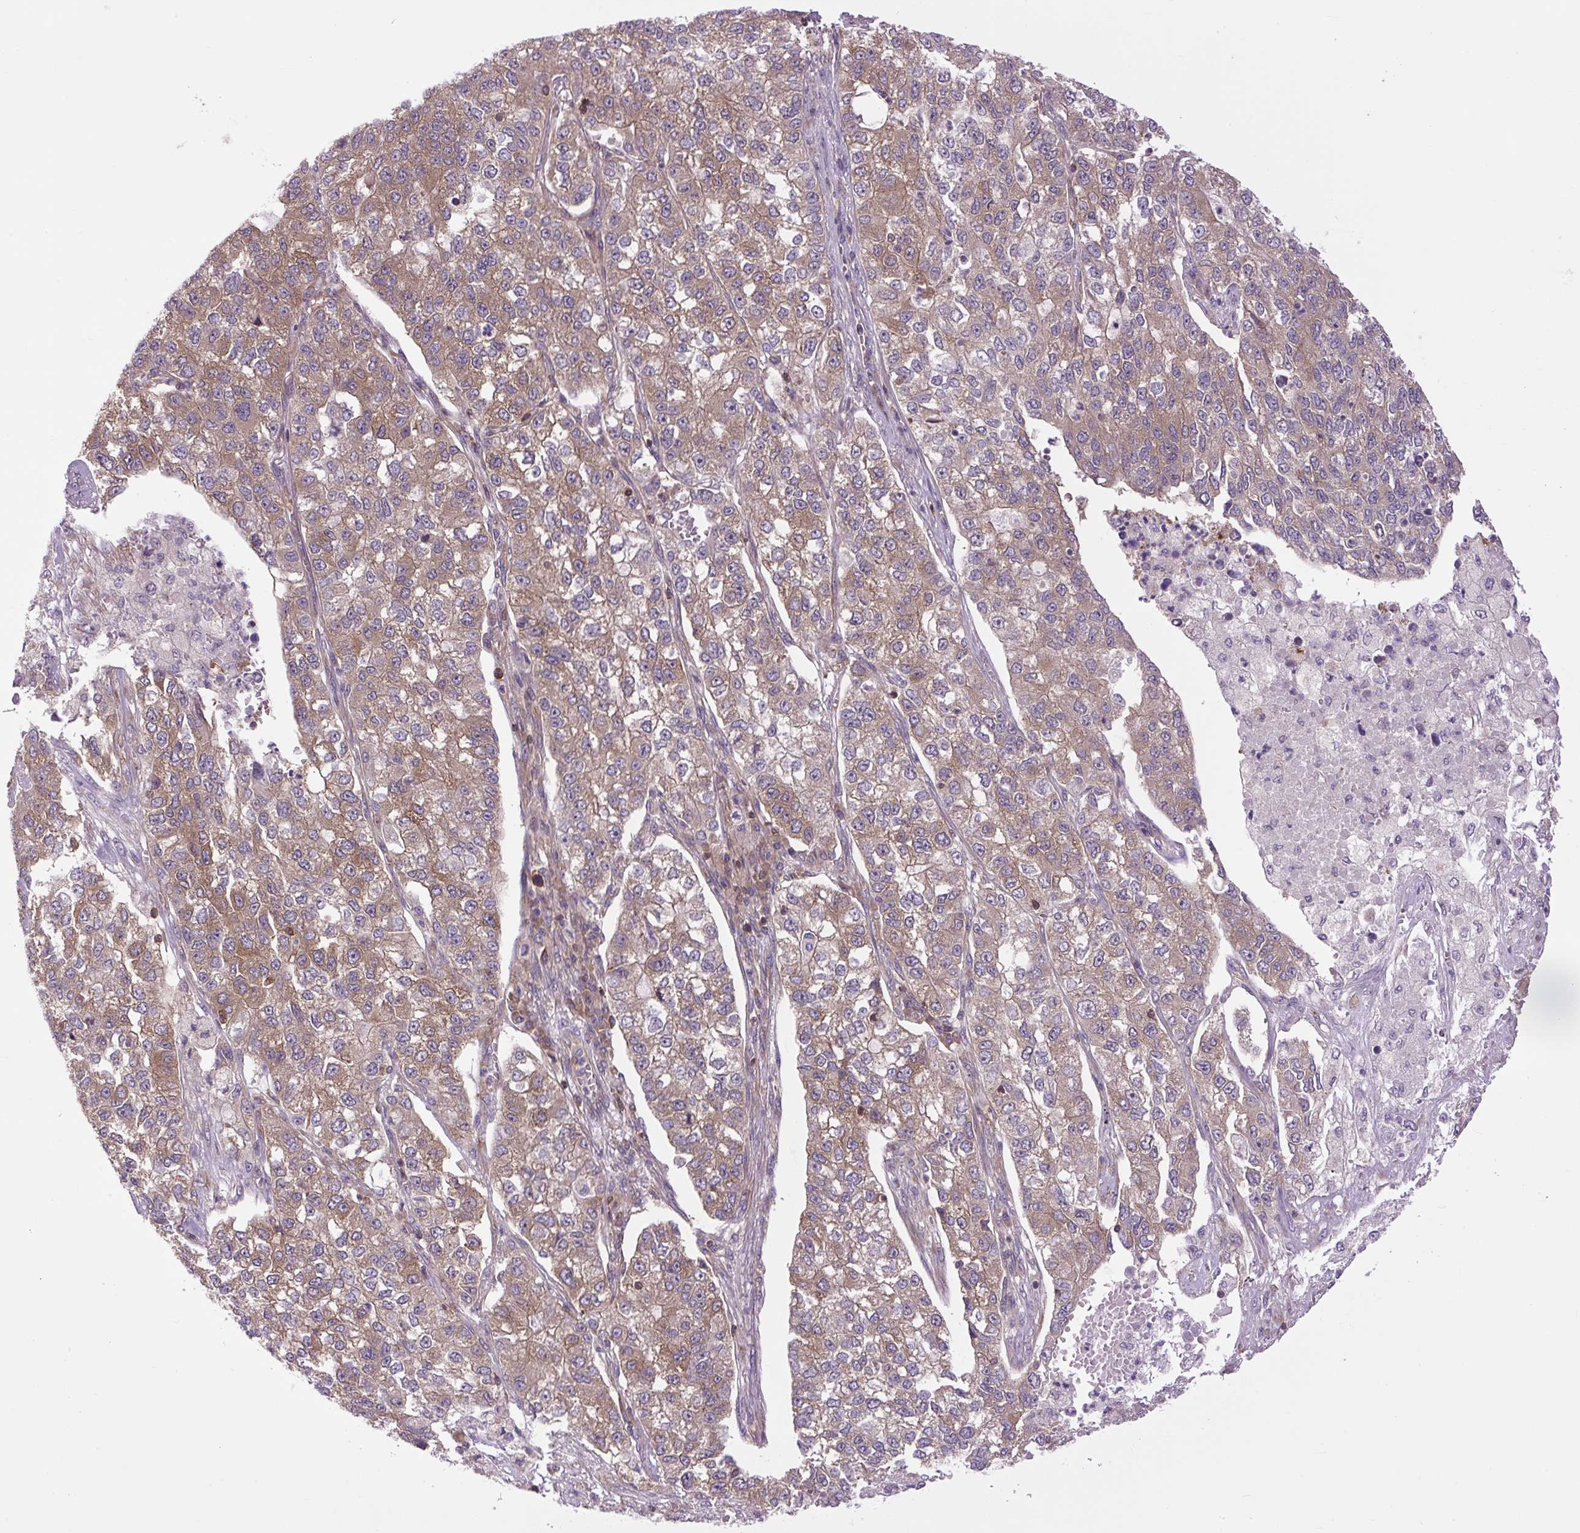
{"staining": {"intensity": "moderate", "quantity": ">75%", "location": "cytoplasmic/membranous"}, "tissue": "lung cancer", "cell_type": "Tumor cells", "image_type": "cancer", "snomed": [{"axis": "morphology", "description": "Adenocarcinoma, NOS"}, {"axis": "topography", "description": "Lung"}], "caption": "Approximately >75% of tumor cells in human adenocarcinoma (lung) display moderate cytoplasmic/membranous protein expression as visualized by brown immunohistochemical staining.", "gene": "PLCG1", "patient": {"sex": "male", "age": 49}}